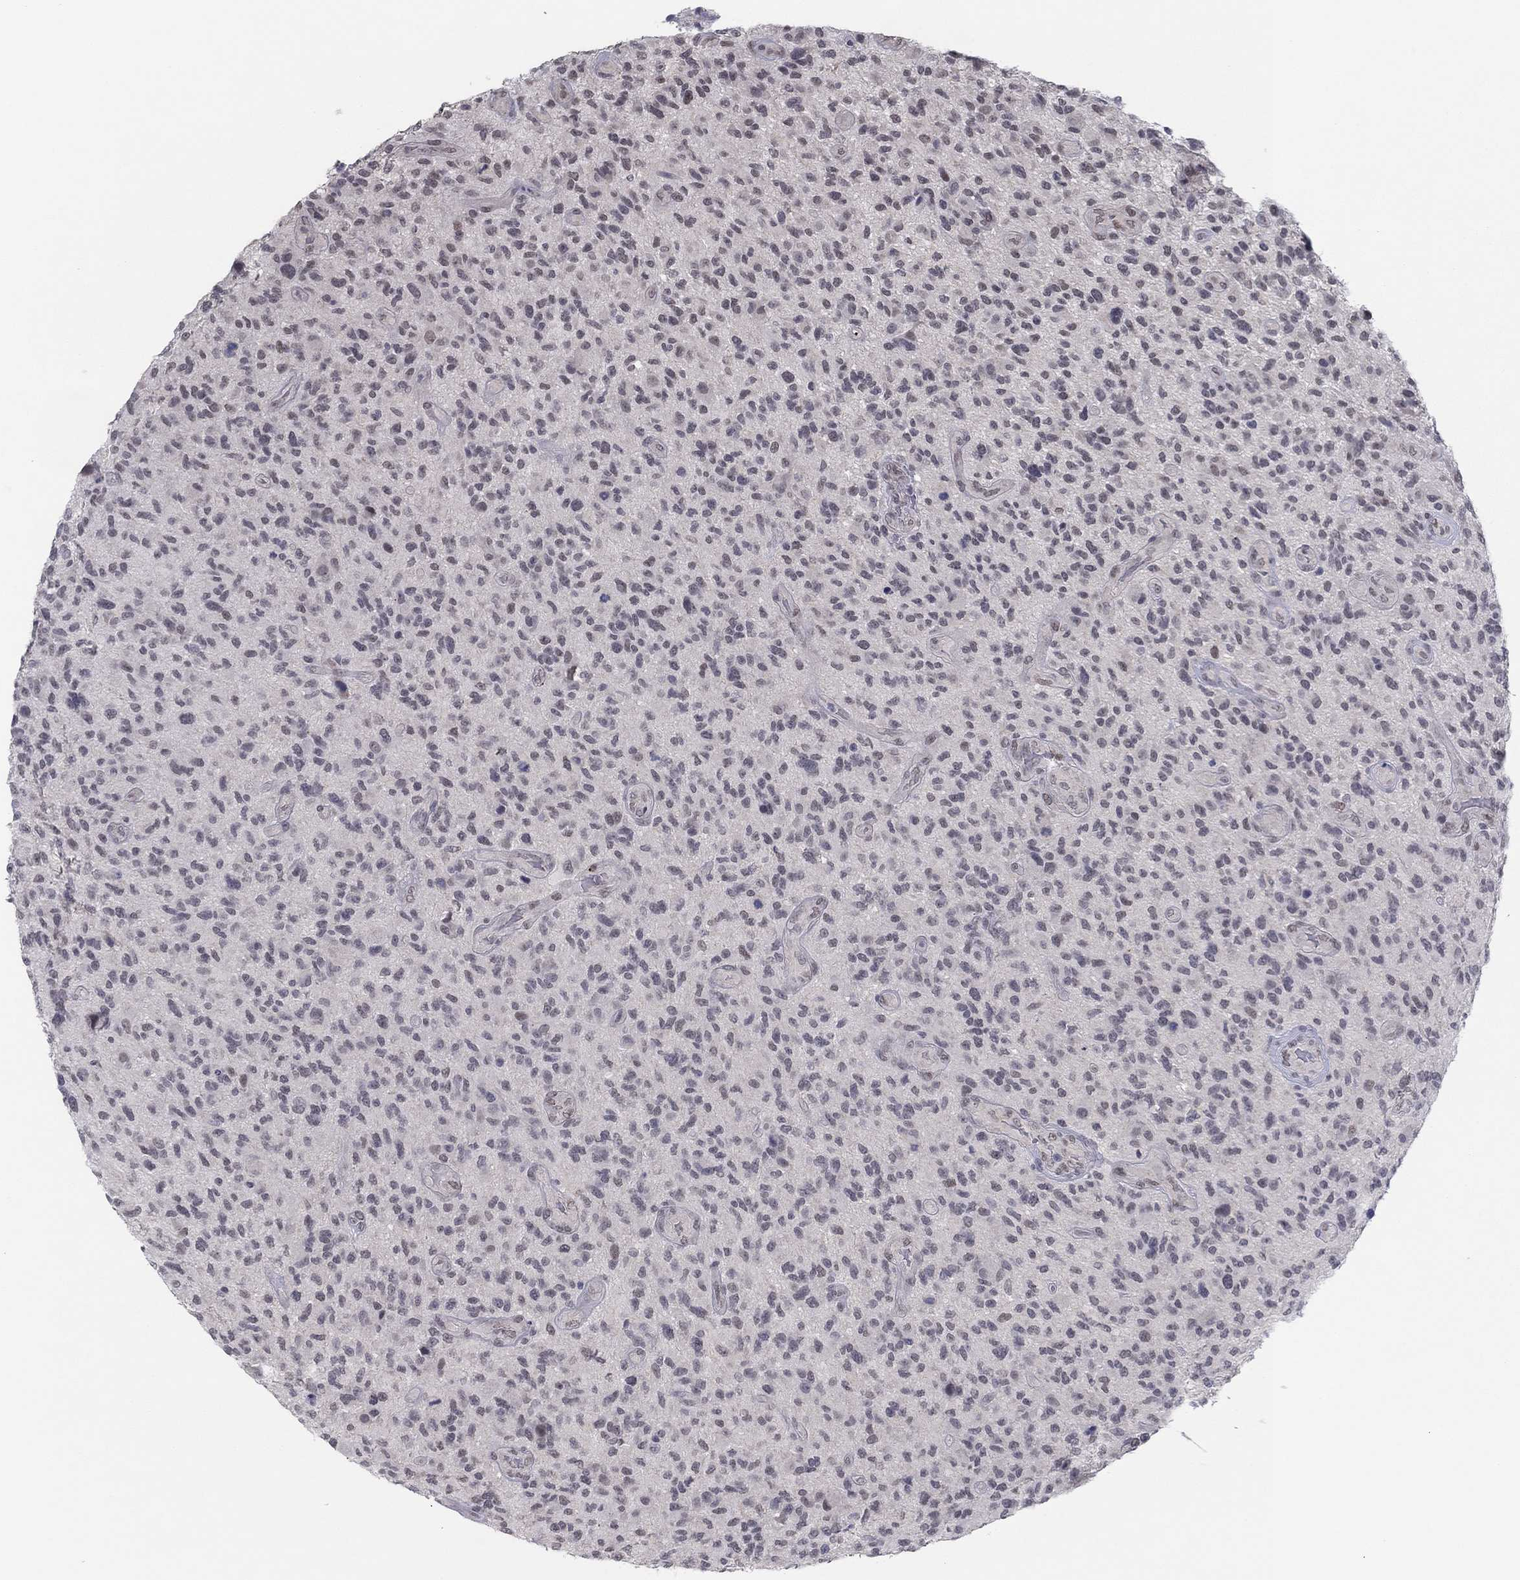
{"staining": {"intensity": "negative", "quantity": "none", "location": "none"}, "tissue": "glioma", "cell_type": "Tumor cells", "image_type": "cancer", "snomed": [{"axis": "morphology", "description": "Glioma, malignant, High grade"}, {"axis": "topography", "description": "Brain"}], "caption": "Tumor cells show no significant protein staining in glioma.", "gene": "SLC22A2", "patient": {"sex": "male", "age": 47}}